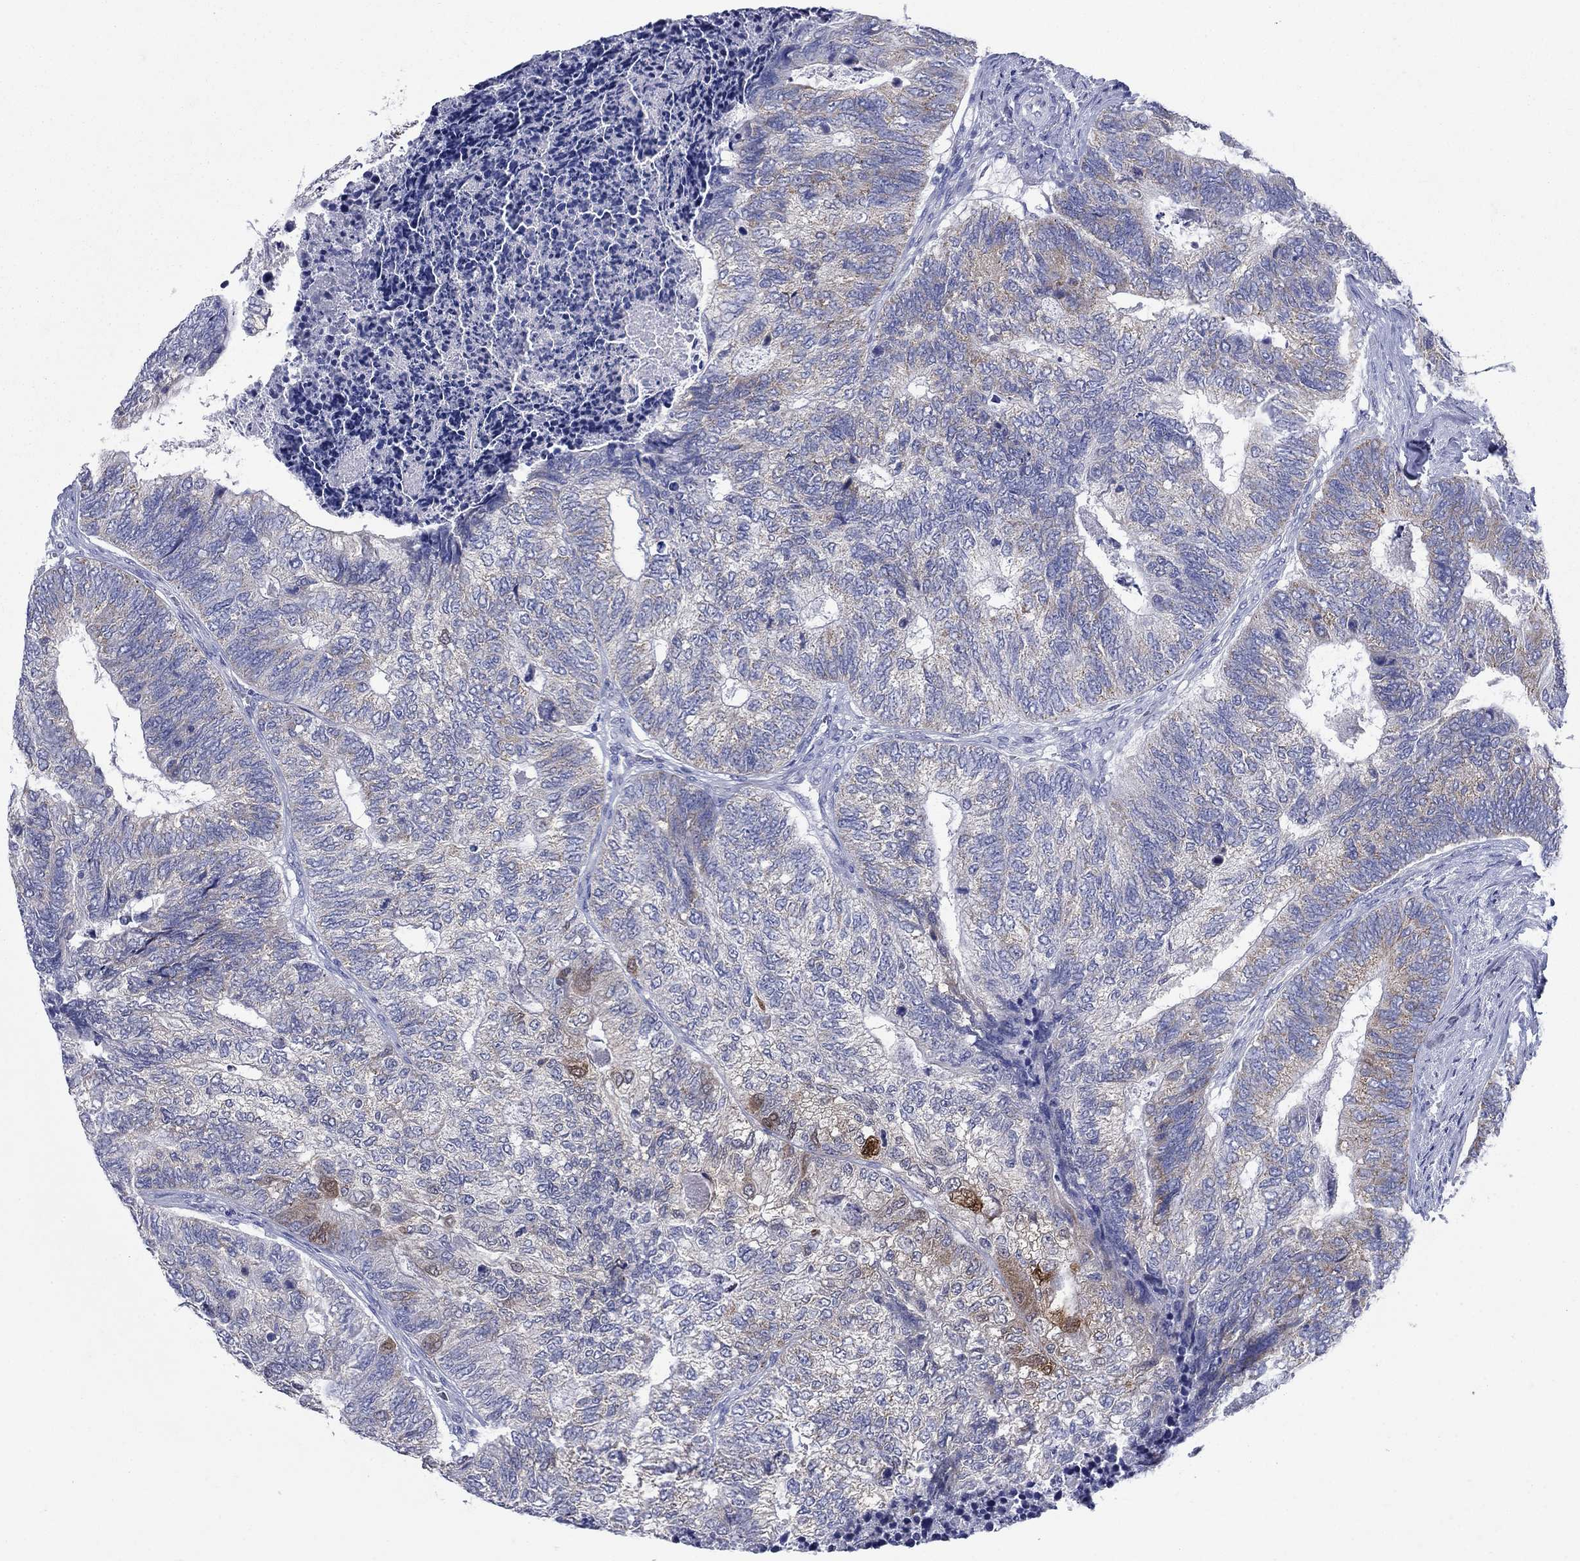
{"staining": {"intensity": "negative", "quantity": "none", "location": "none"}, "tissue": "colorectal cancer", "cell_type": "Tumor cells", "image_type": "cancer", "snomed": [{"axis": "morphology", "description": "Adenocarcinoma, NOS"}, {"axis": "topography", "description": "Colon"}], "caption": "Colorectal cancer (adenocarcinoma) stained for a protein using IHC displays no positivity tumor cells.", "gene": "SULT2B1", "patient": {"sex": "female", "age": 67}}